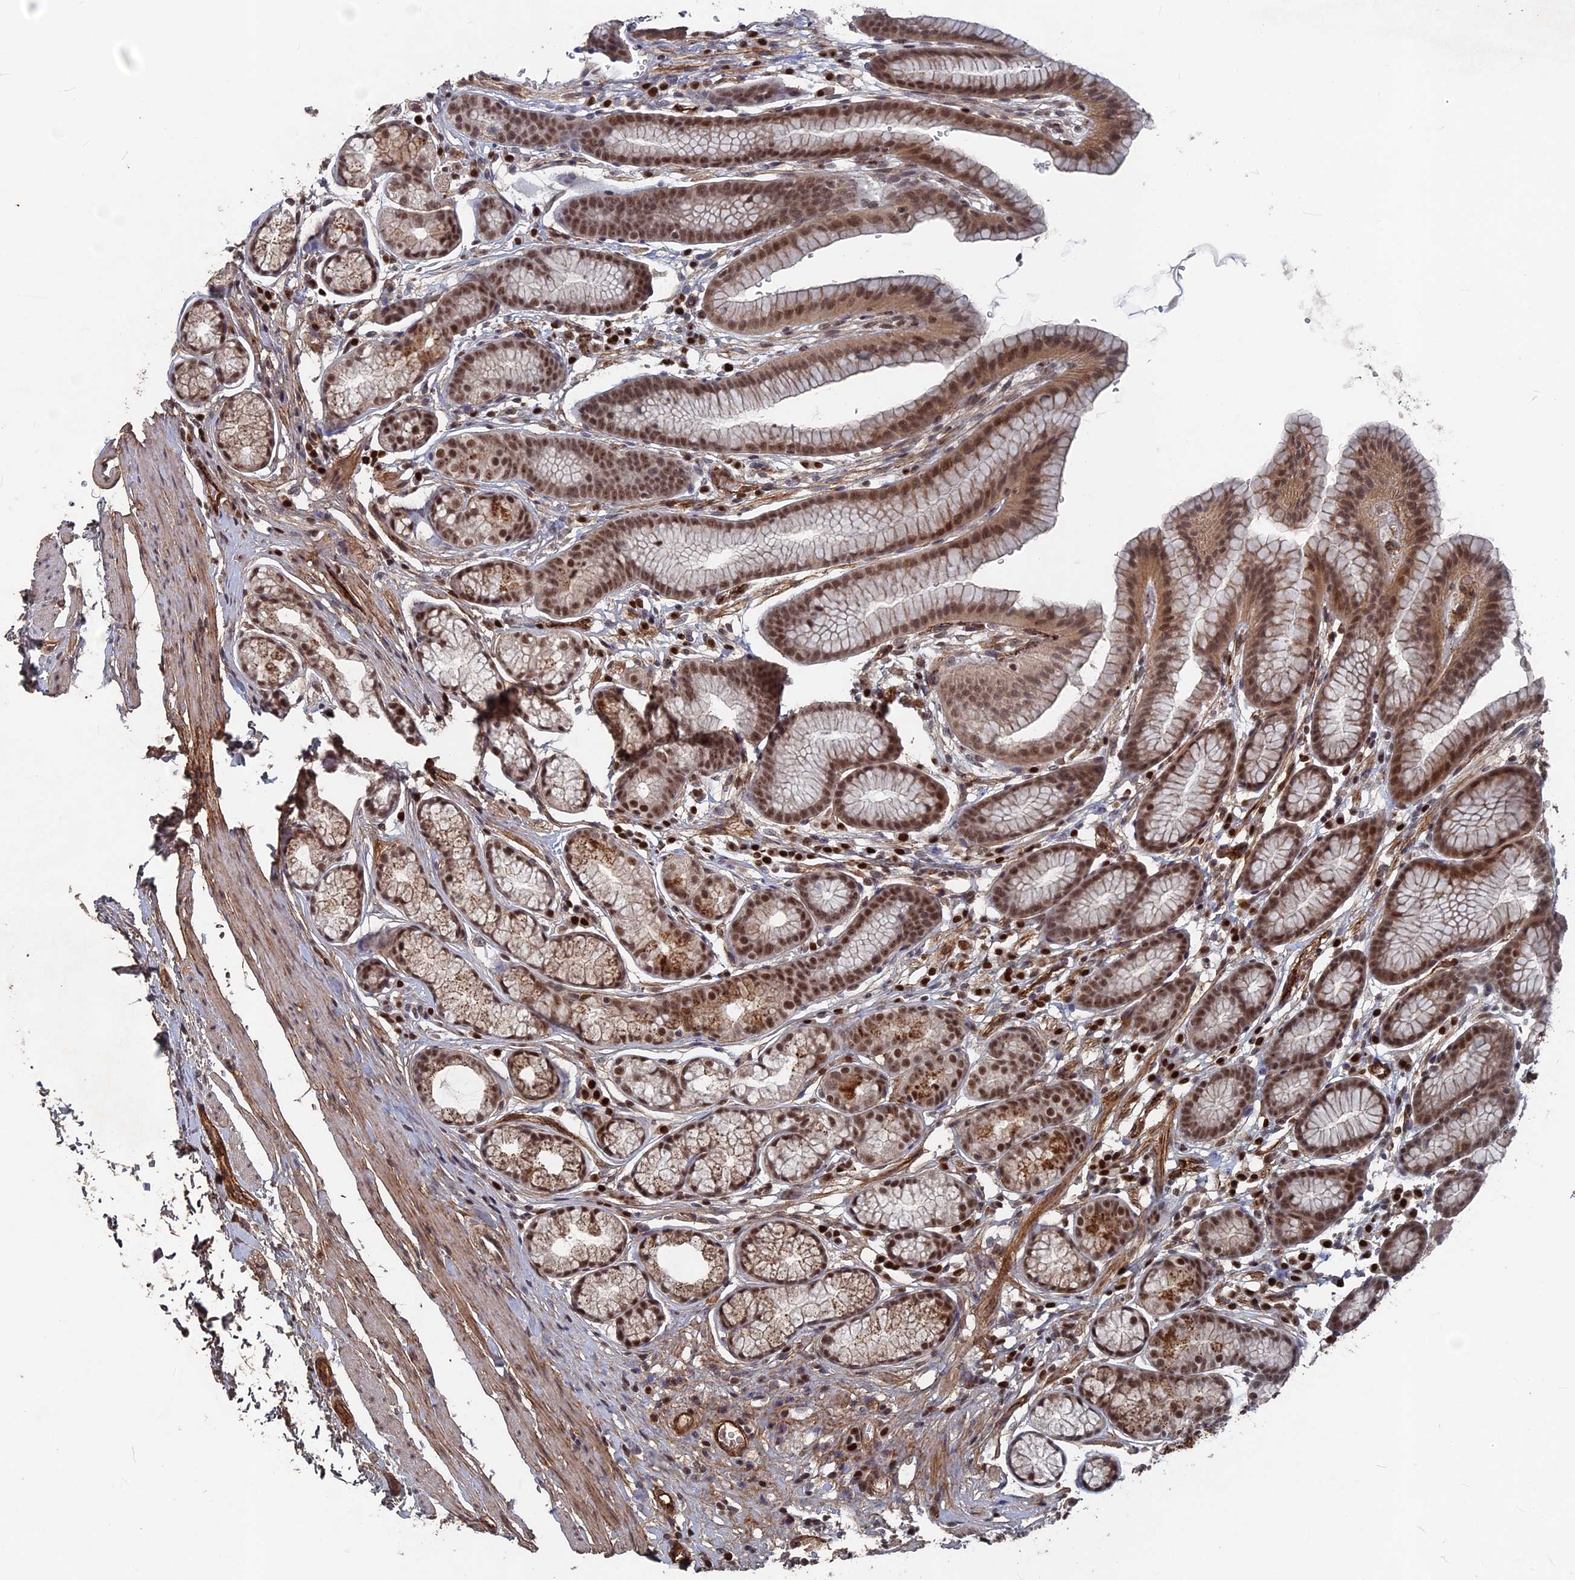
{"staining": {"intensity": "moderate", "quantity": ">75%", "location": "nuclear"}, "tissue": "stomach", "cell_type": "Glandular cells", "image_type": "normal", "snomed": [{"axis": "morphology", "description": "Normal tissue, NOS"}, {"axis": "topography", "description": "Stomach"}], "caption": "Approximately >75% of glandular cells in normal human stomach display moderate nuclear protein expression as visualized by brown immunohistochemical staining.", "gene": "SH3D21", "patient": {"sex": "male", "age": 42}}